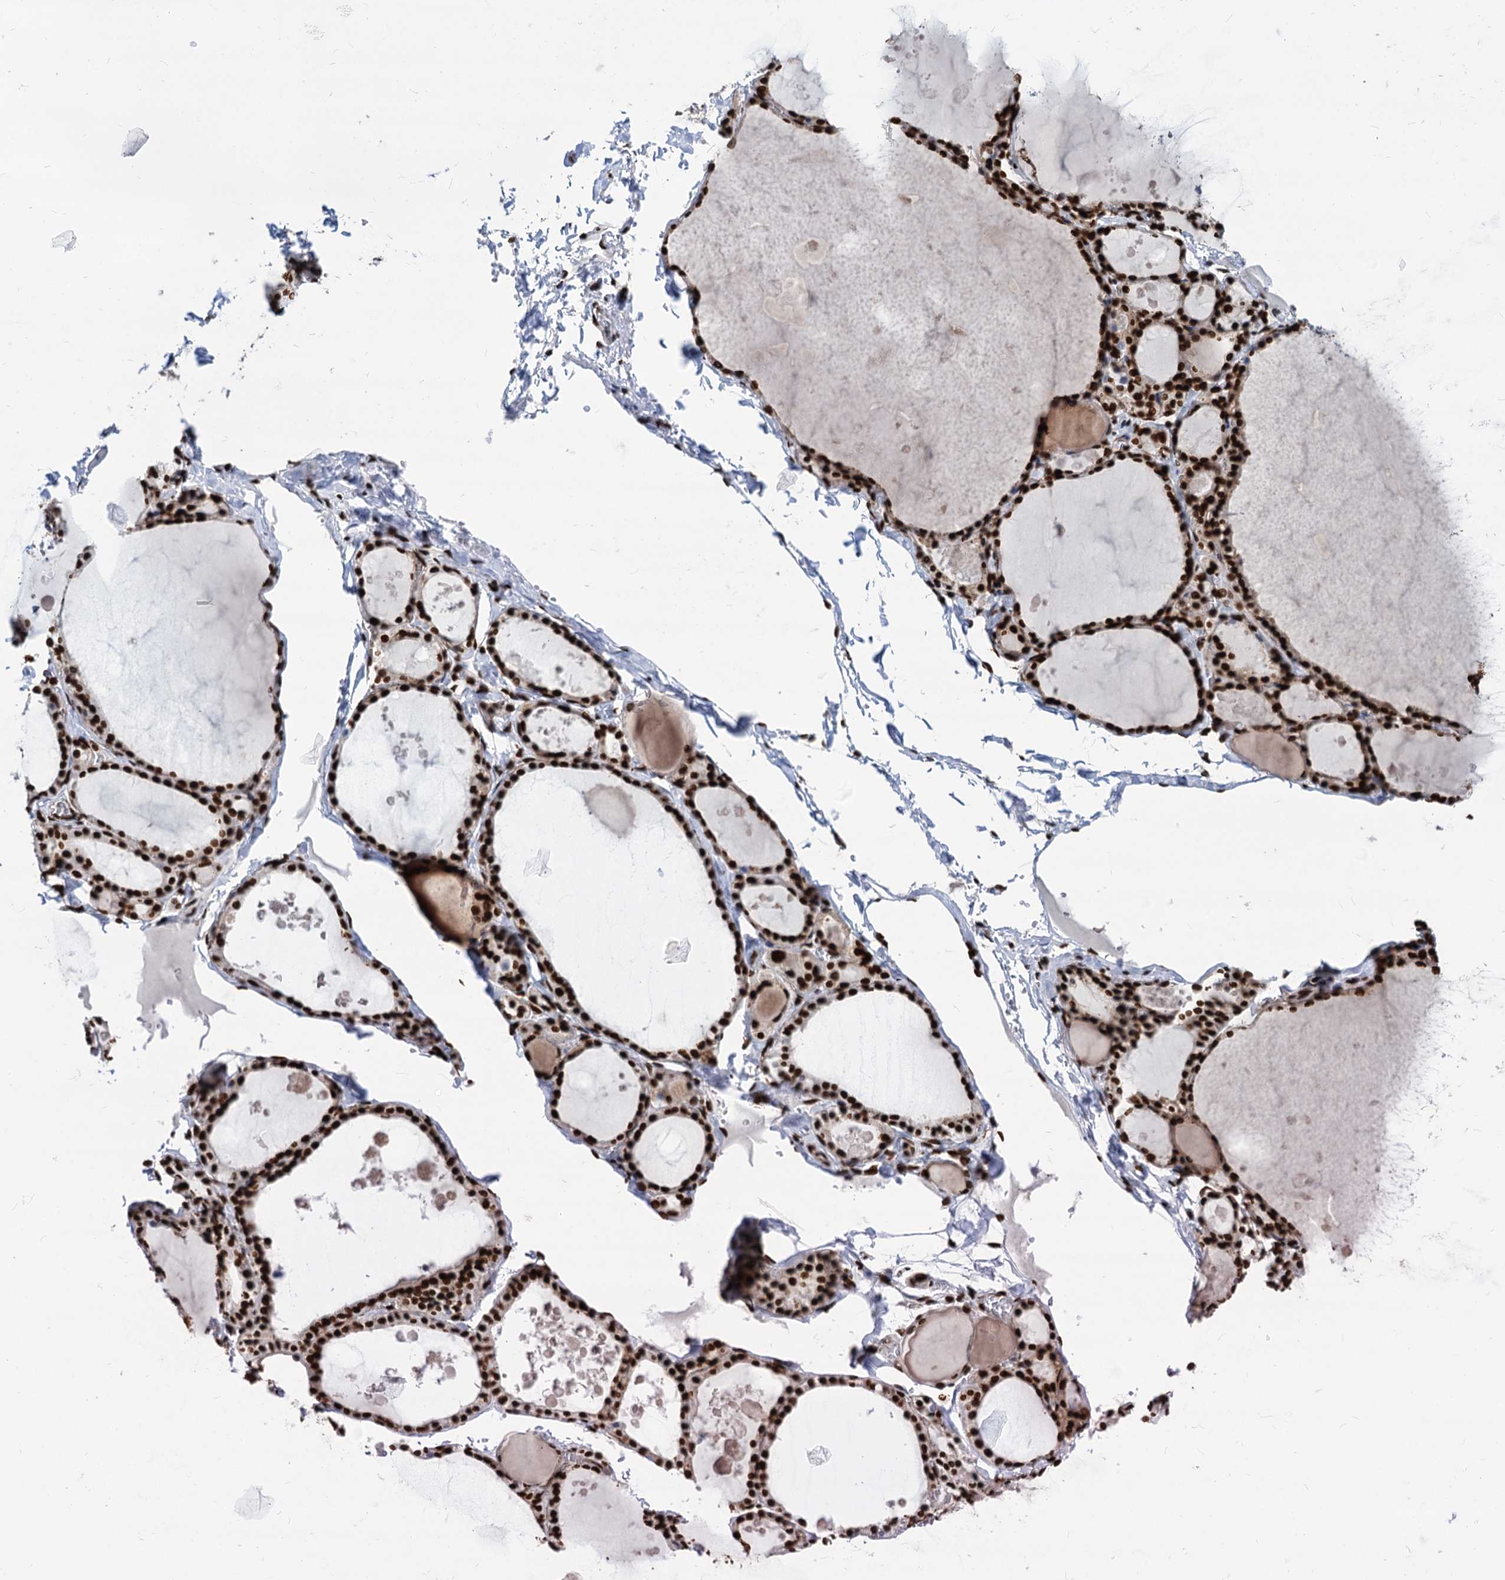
{"staining": {"intensity": "strong", "quantity": ">75%", "location": "nuclear"}, "tissue": "thyroid gland", "cell_type": "Glandular cells", "image_type": "normal", "snomed": [{"axis": "morphology", "description": "Normal tissue, NOS"}, {"axis": "topography", "description": "Thyroid gland"}], "caption": "Protein expression by immunohistochemistry displays strong nuclear staining in approximately >75% of glandular cells in benign thyroid gland.", "gene": "MECP2", "patient": {"sex": "male", "age": 56}}